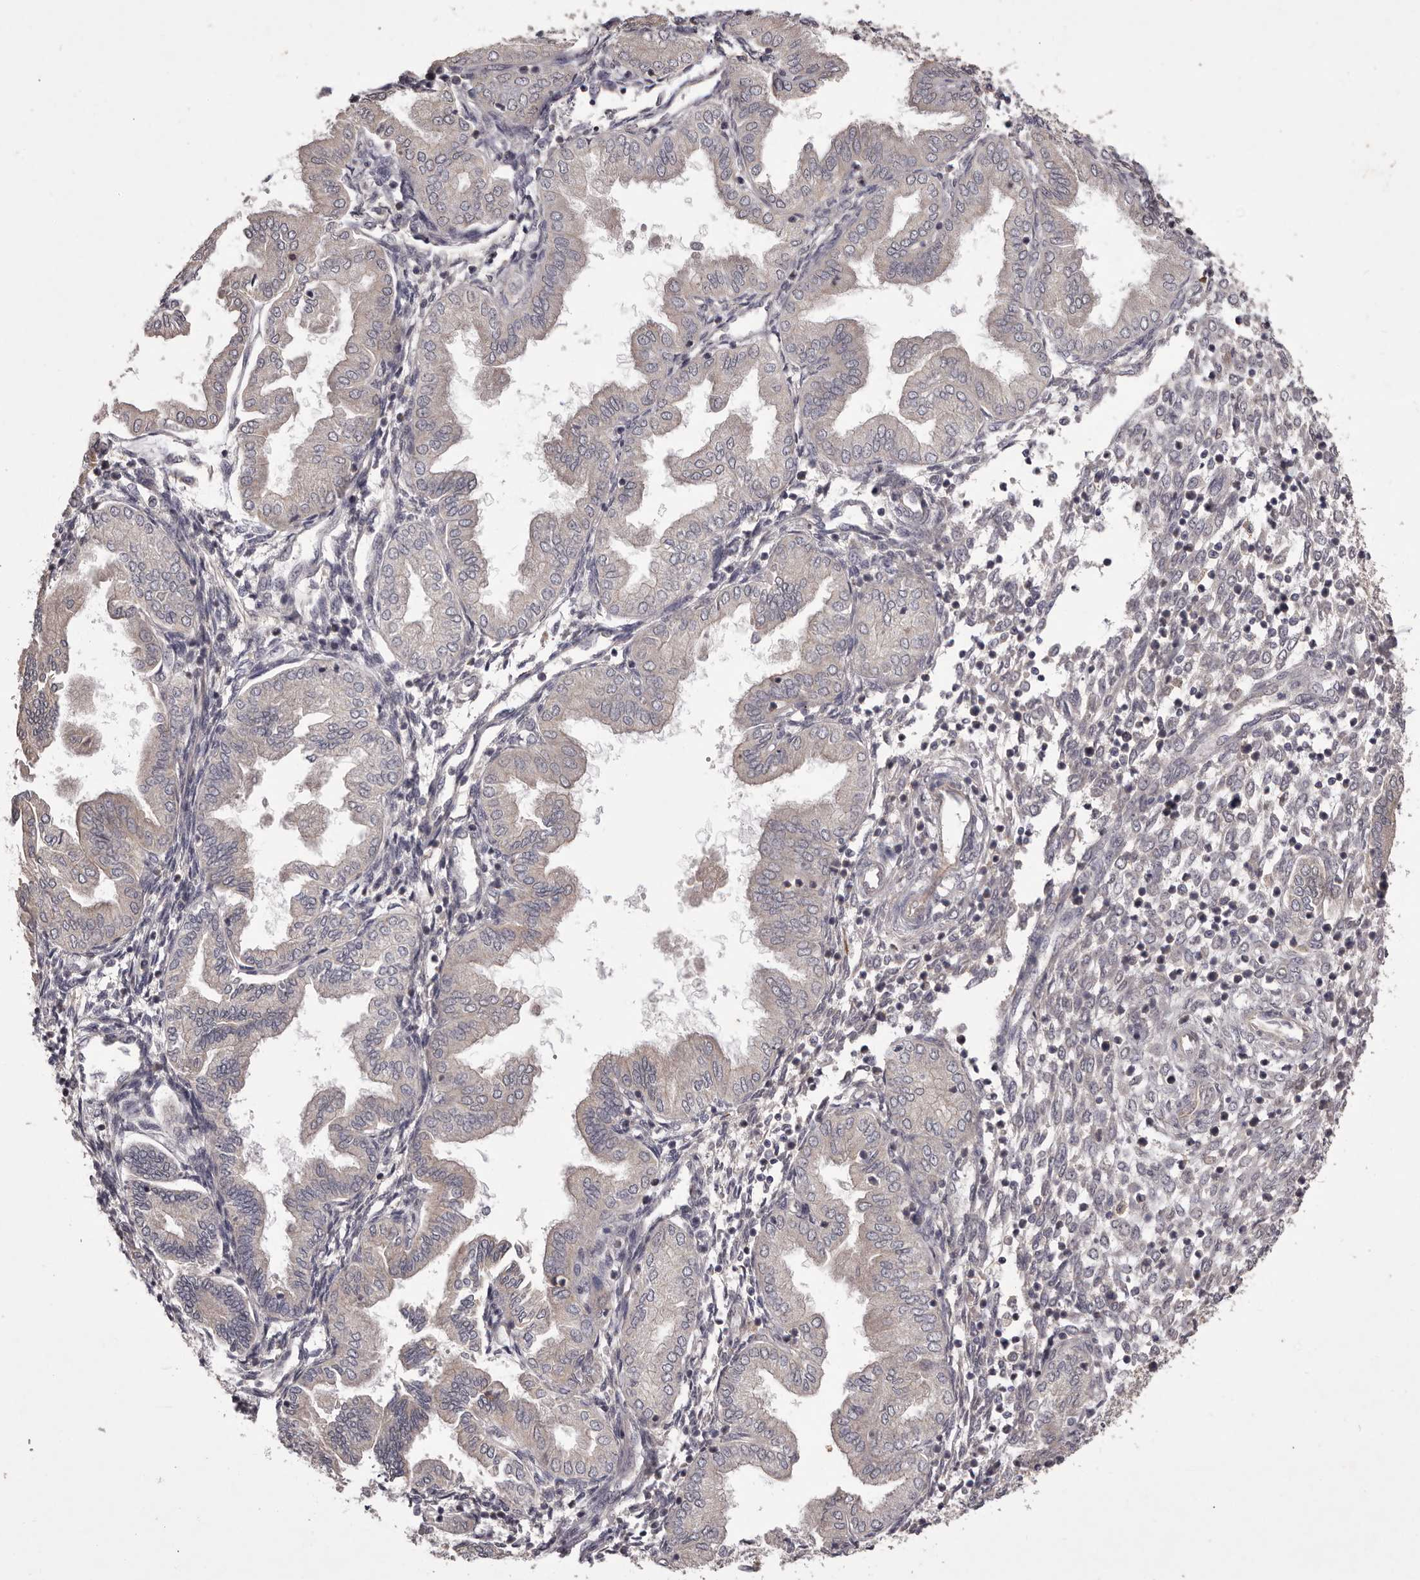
{"staining": {"intensity": "negative", "quantity": "none", "location": "none"}, "tissue": "endometrium", "cell_type": "Cells in endometrial stroma", "image_type": "normal", "snomed": [{"axis": "morphology", "description": "Normal tissue, NOS"}, {"axis": "topography", "description": "Endometrium"}], "caption": "The histopathology image shows no significant staining in cells in endometrial stroma of endometrium.", "gene": "PNRC1", "patient": {"sex": "female", "age": 53}}